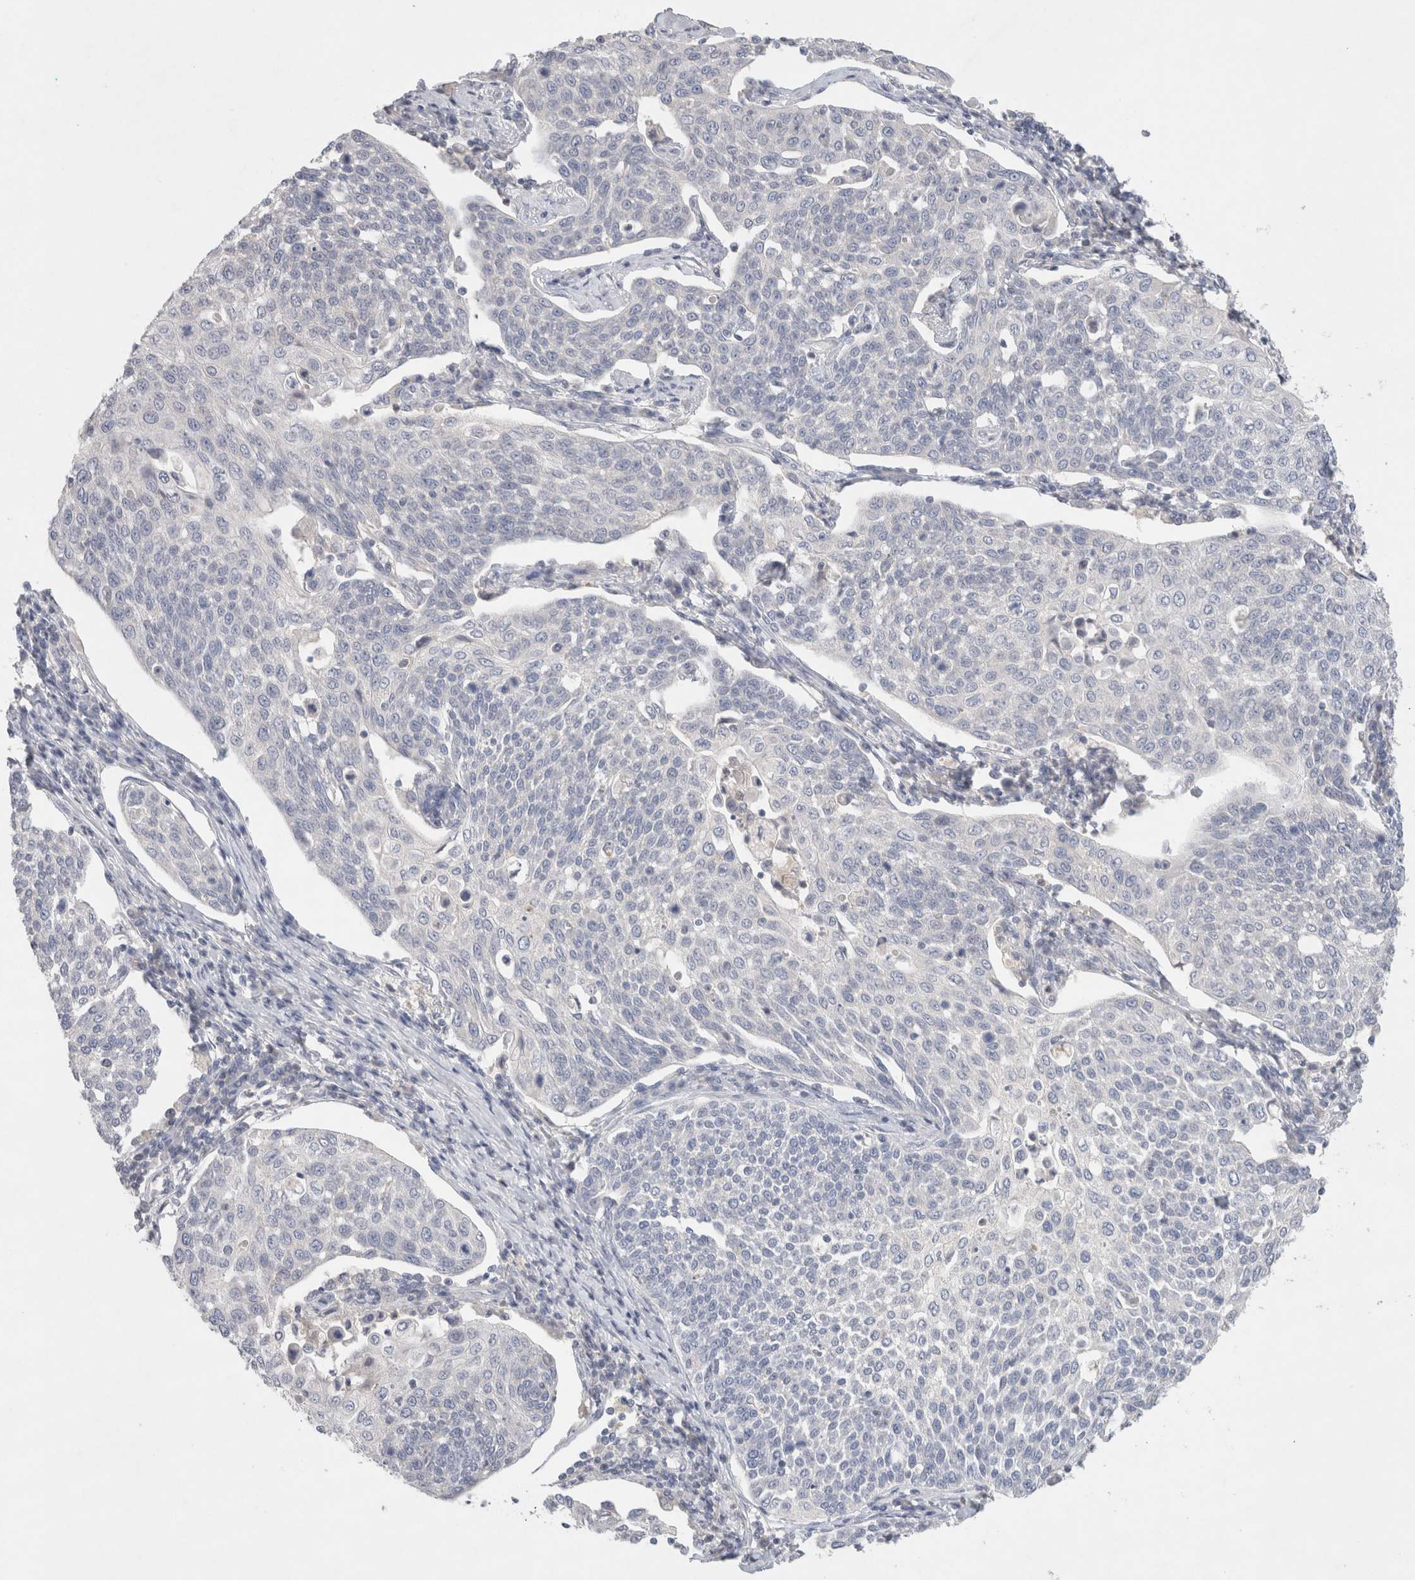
{"staining": {"intensity": "negative", "quantity": "none", "location": "none"}, "tissue": "cervical cancer", "cell_type": "Tumor cells", "image_type": "cancer", "snomed": [{"axis": "morphology", "description": "Squamous cell carcinoma, NOS"}, {"axis": "topography", "description": "Cervix"}], "caption": "DAB immunohistochemical staining of human cervical cancer (squamous cell carcinoma) demonstrates no significant positivity in tumor cells.", "gene": "MPP2", "patient": {"sex": "female", "age": 34}}